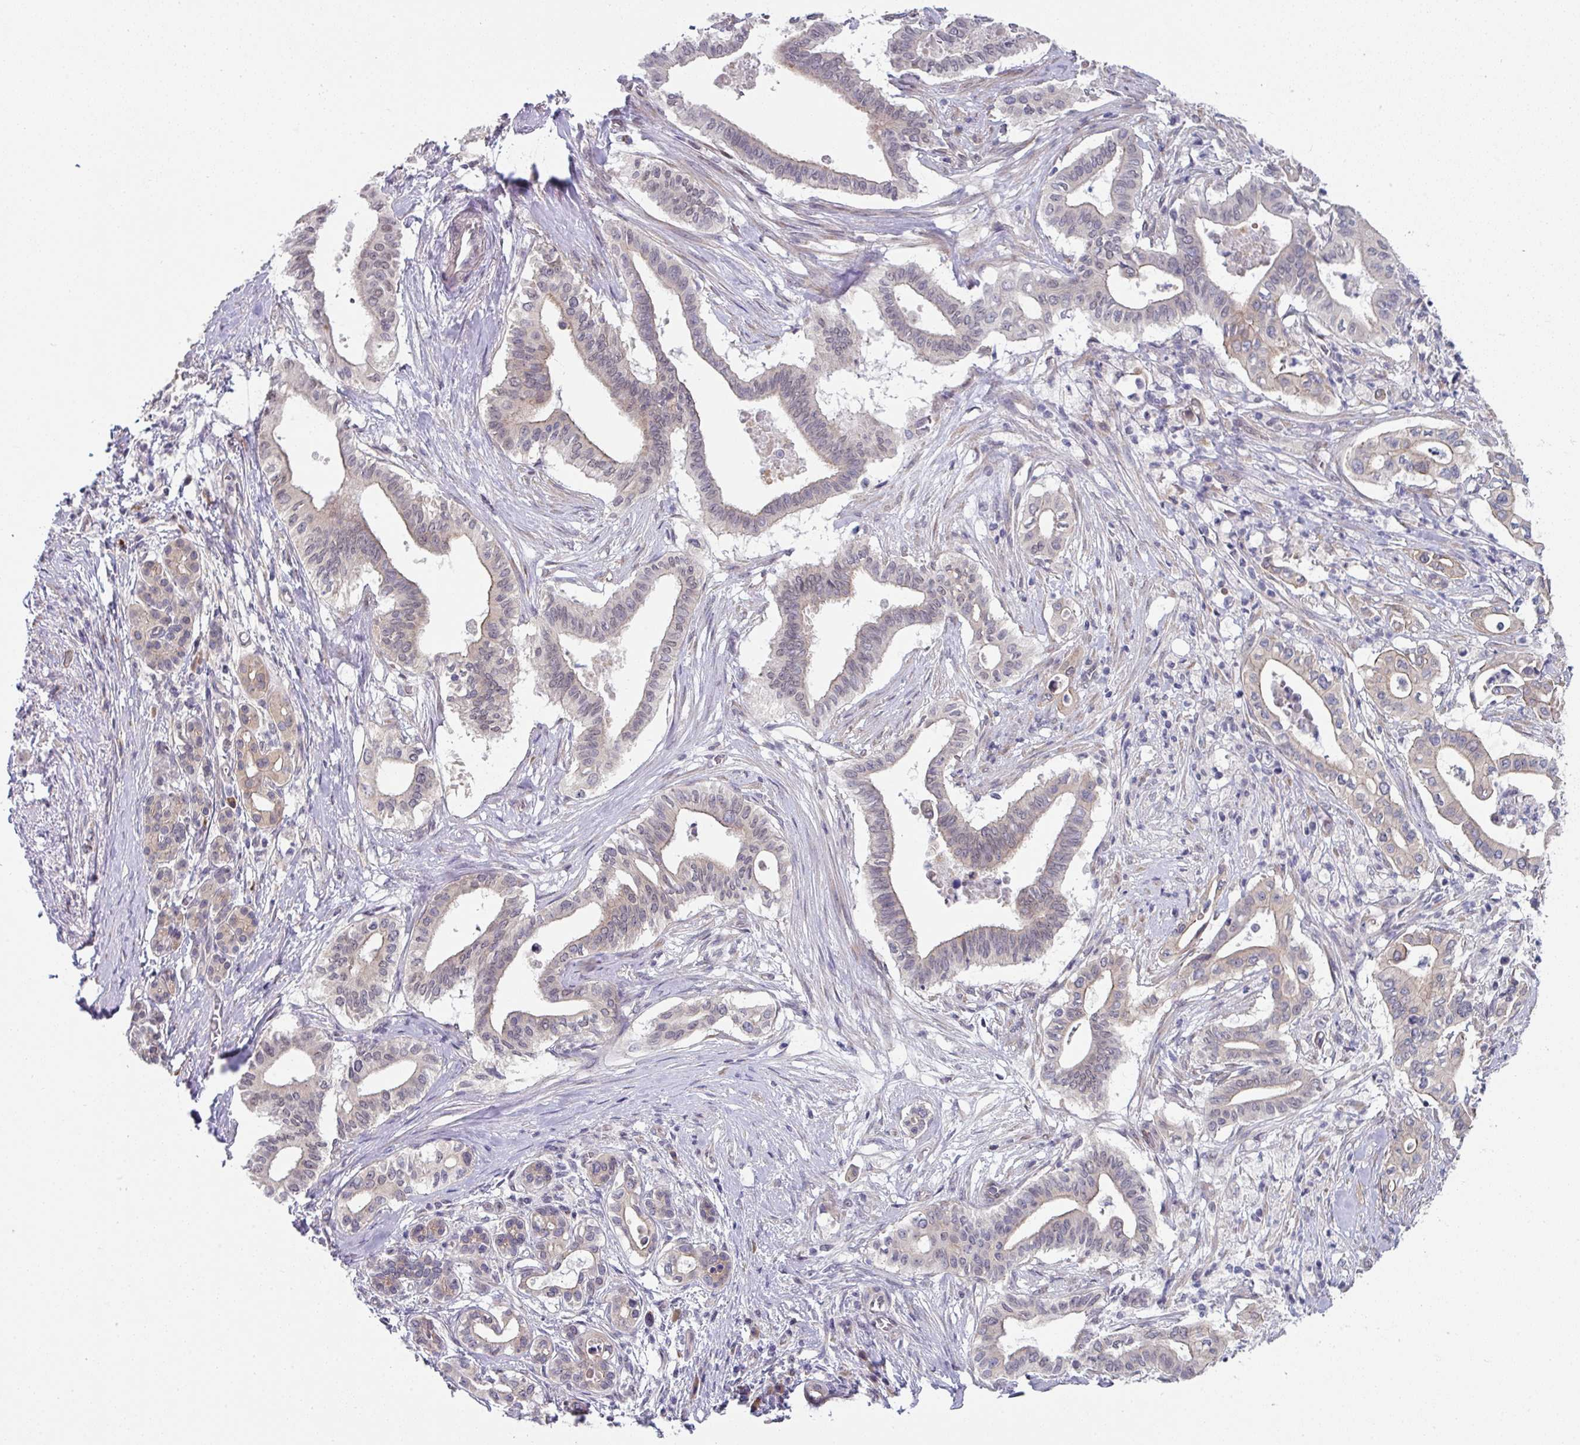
{"staining": {"intensity": "weak", "quantity": "25%-75%", "location": "cytoplasmic/membranous"}, "tissue": "pancreatic cancer", "cell_type": "Tumor cells", "image_type": "cancer", "snomed": [{"axis": "morphology", "description": "Adenocarcinoma, NOS"}, {"axis": "topography", "description": "Pancreas"}], "caption": "Approximately 25%-75% of tumor cells in pancreatic cancer (adenocarcinoma) demonstrate weak cytoplasmic/membranous protein positivity as visualized by brown immunohistochemical staining.", "gene": "TMED5", "patient": {"sex": "female", "age": 77}}